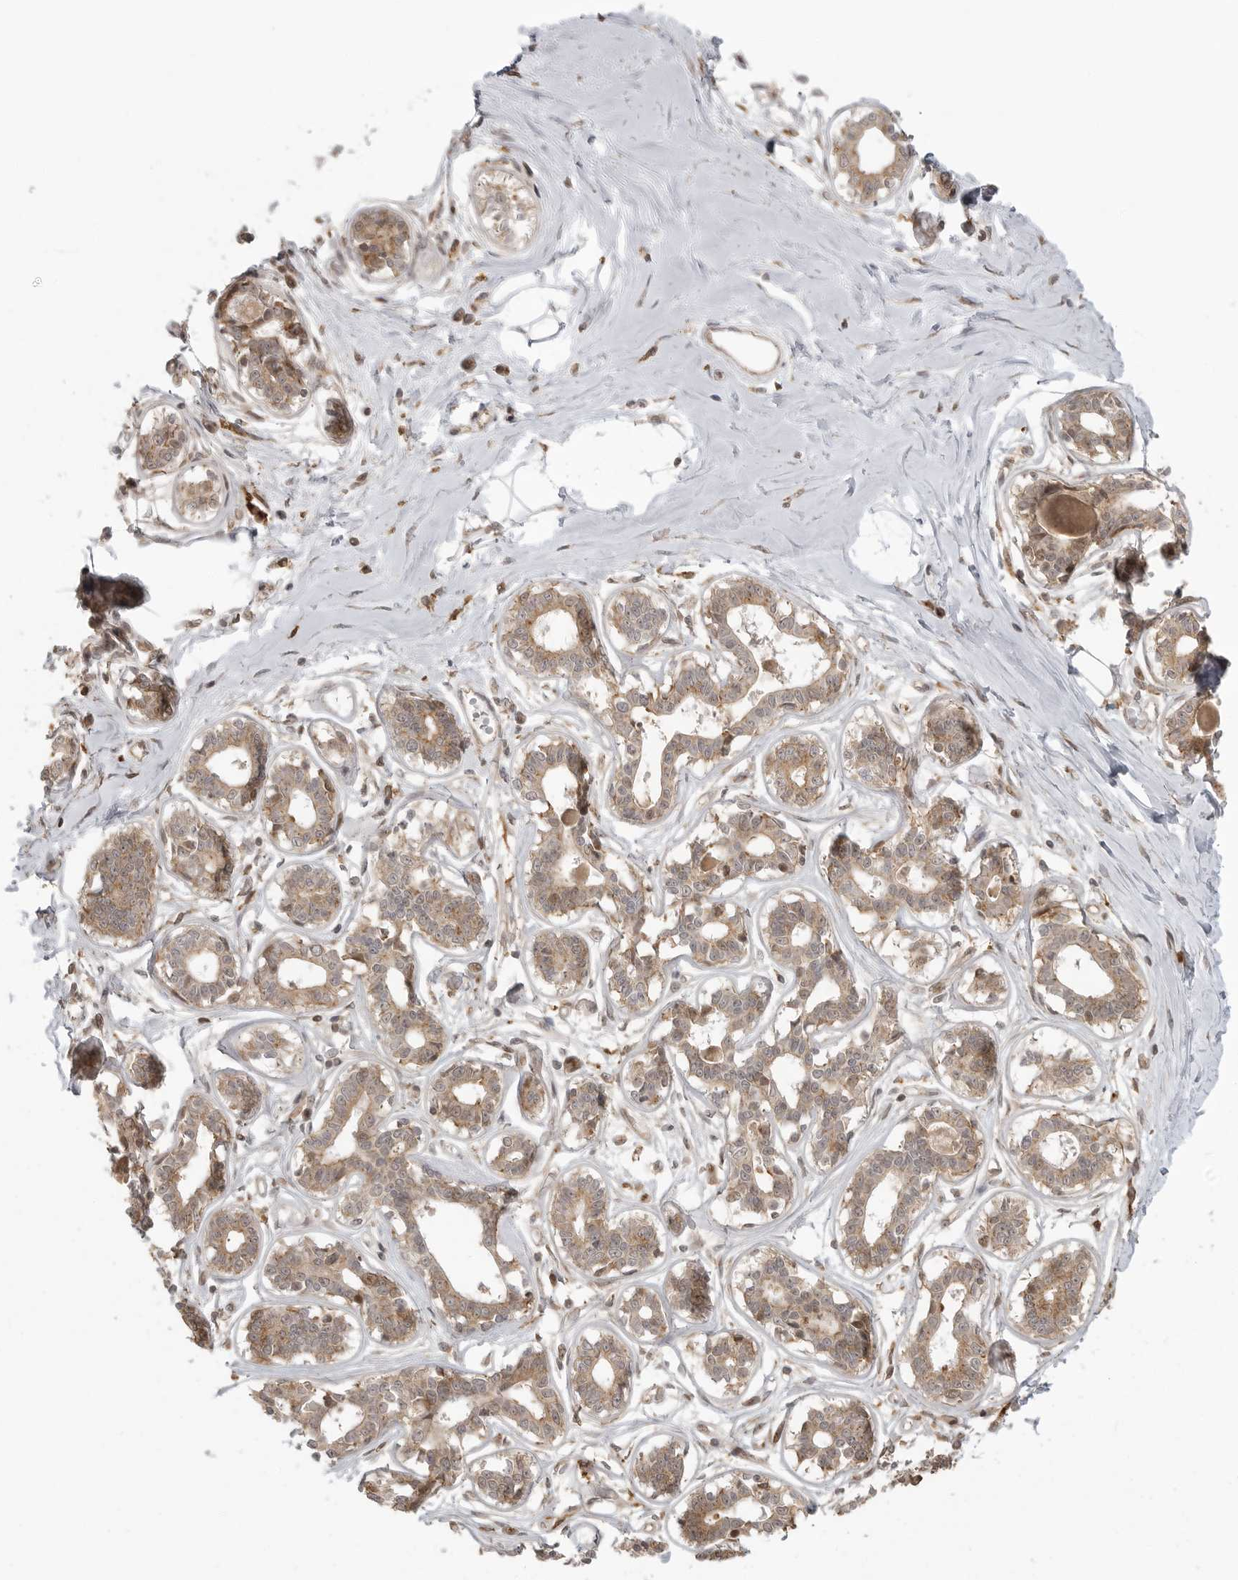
{"staining": {"intensity": "negative", "quantity": "none", "location": "none"}, "tissue": "breast", "cell_type": "Adipocytes", "image_type": "normal", "snomed": [{"axis": "morphology", "description": "Normal tissue, NOS"}, {"axis": "topography", "description": "Breast"}], "caption": "Immunohistochemical staining of normal breast displays no significant staining in adipocytes. (IHC, brightfield microscopy, high magnification).", "gene": "FAT3", "patient": {"sex": "female", "age": 45}}